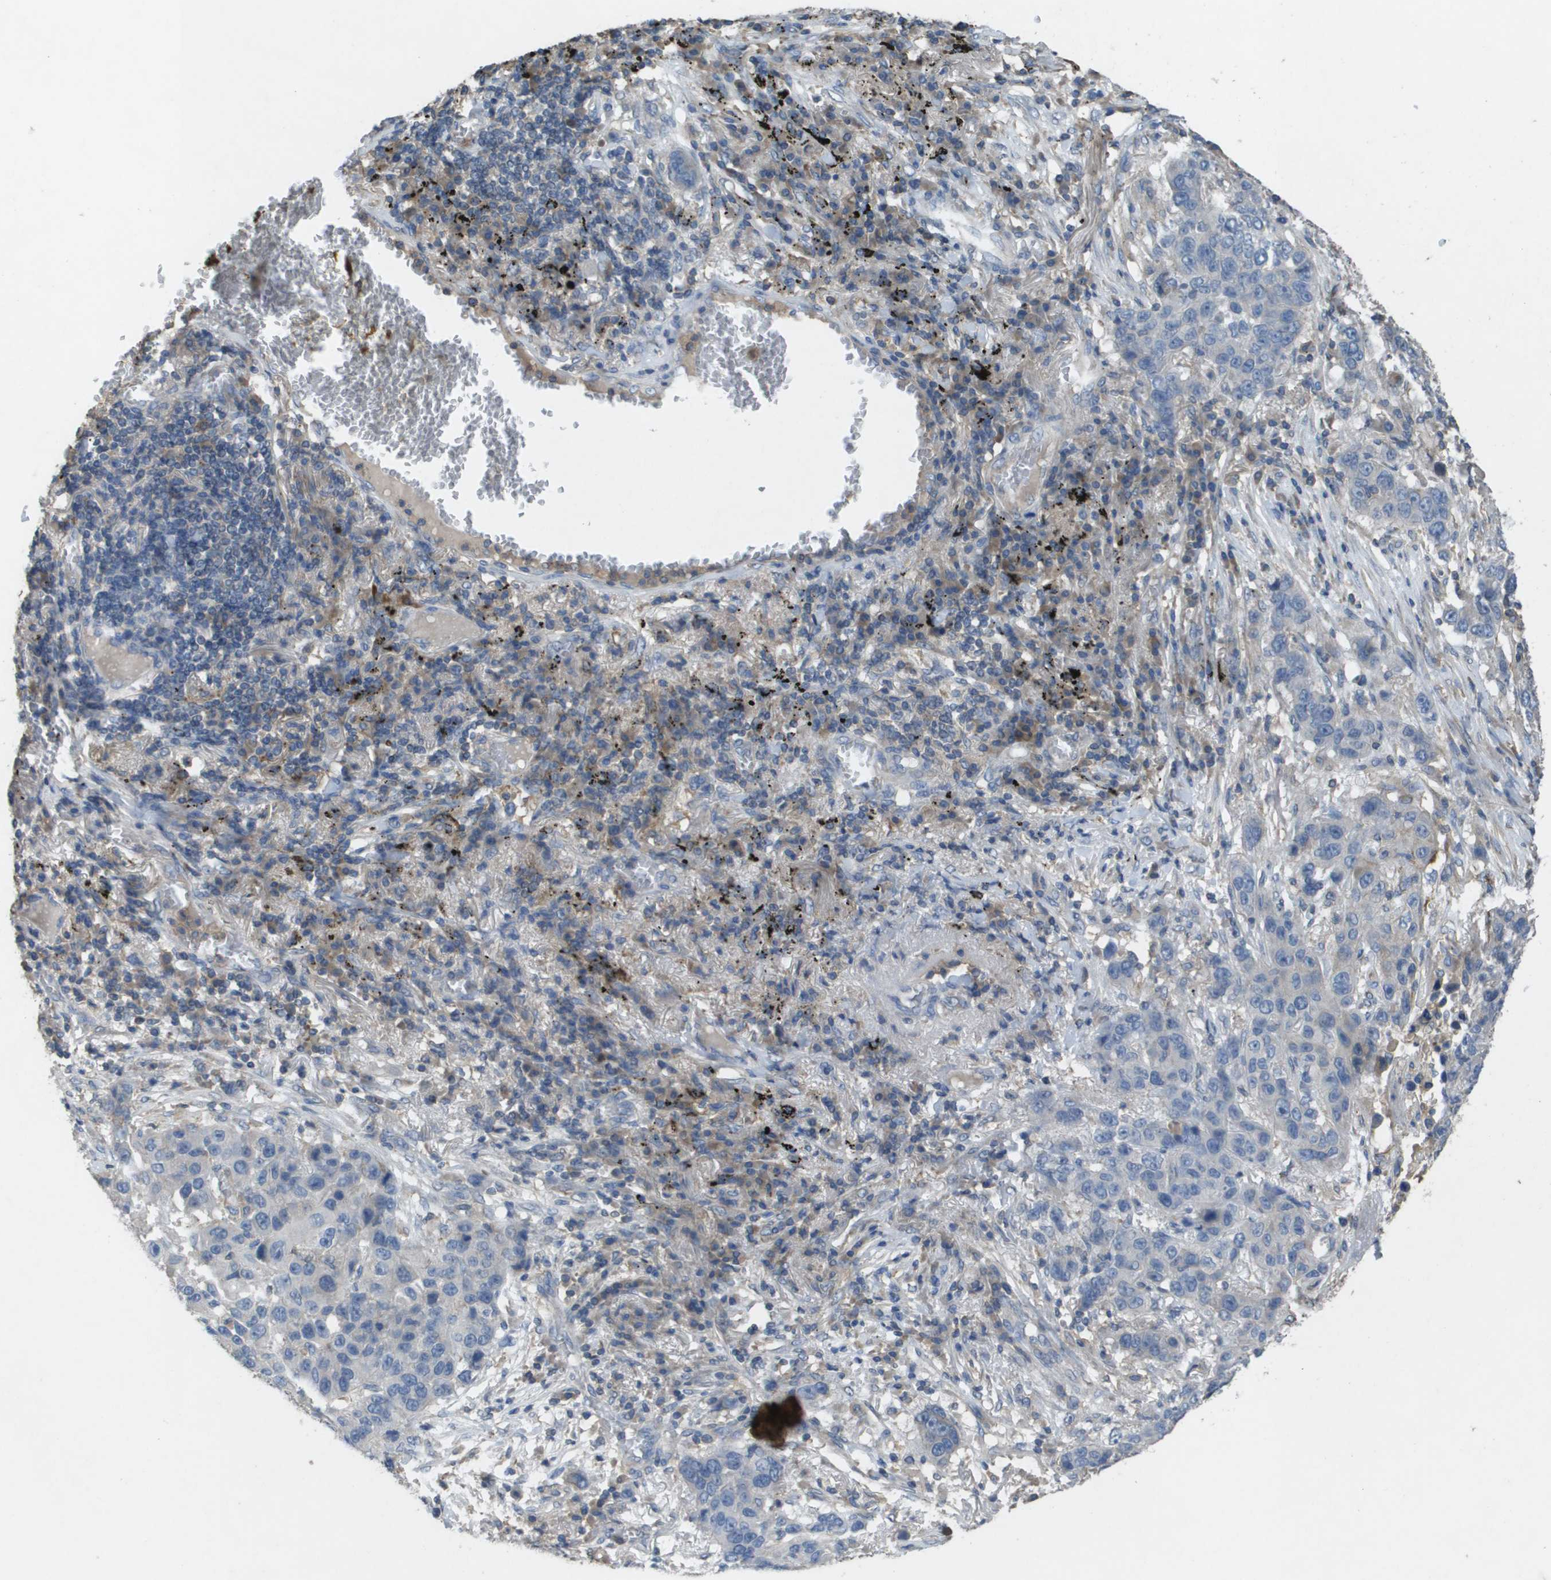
{"staining": {"intensity": "negative", "quantity": "none", "location": "none"}, "tissue": "lung cancer", "cell_type": "Tumor cells", "image_type": "cancer", "snomed": [{"axis": "morphology", "description": "Squamous cell carcinoma, NOS"}, {"axis": "topography", "description": "Lung"}], "caption": "High power microscopy micrograph of an immunohistochemistry (IHC) histopathology image of lung cancer (squamous cell carcinoma), revealing no significant expression in tumor cells. (IHC, brightfield microscopy, high magnification).", "gene": "CLCA4", "patient": {"sex": "male", "age": 57}}